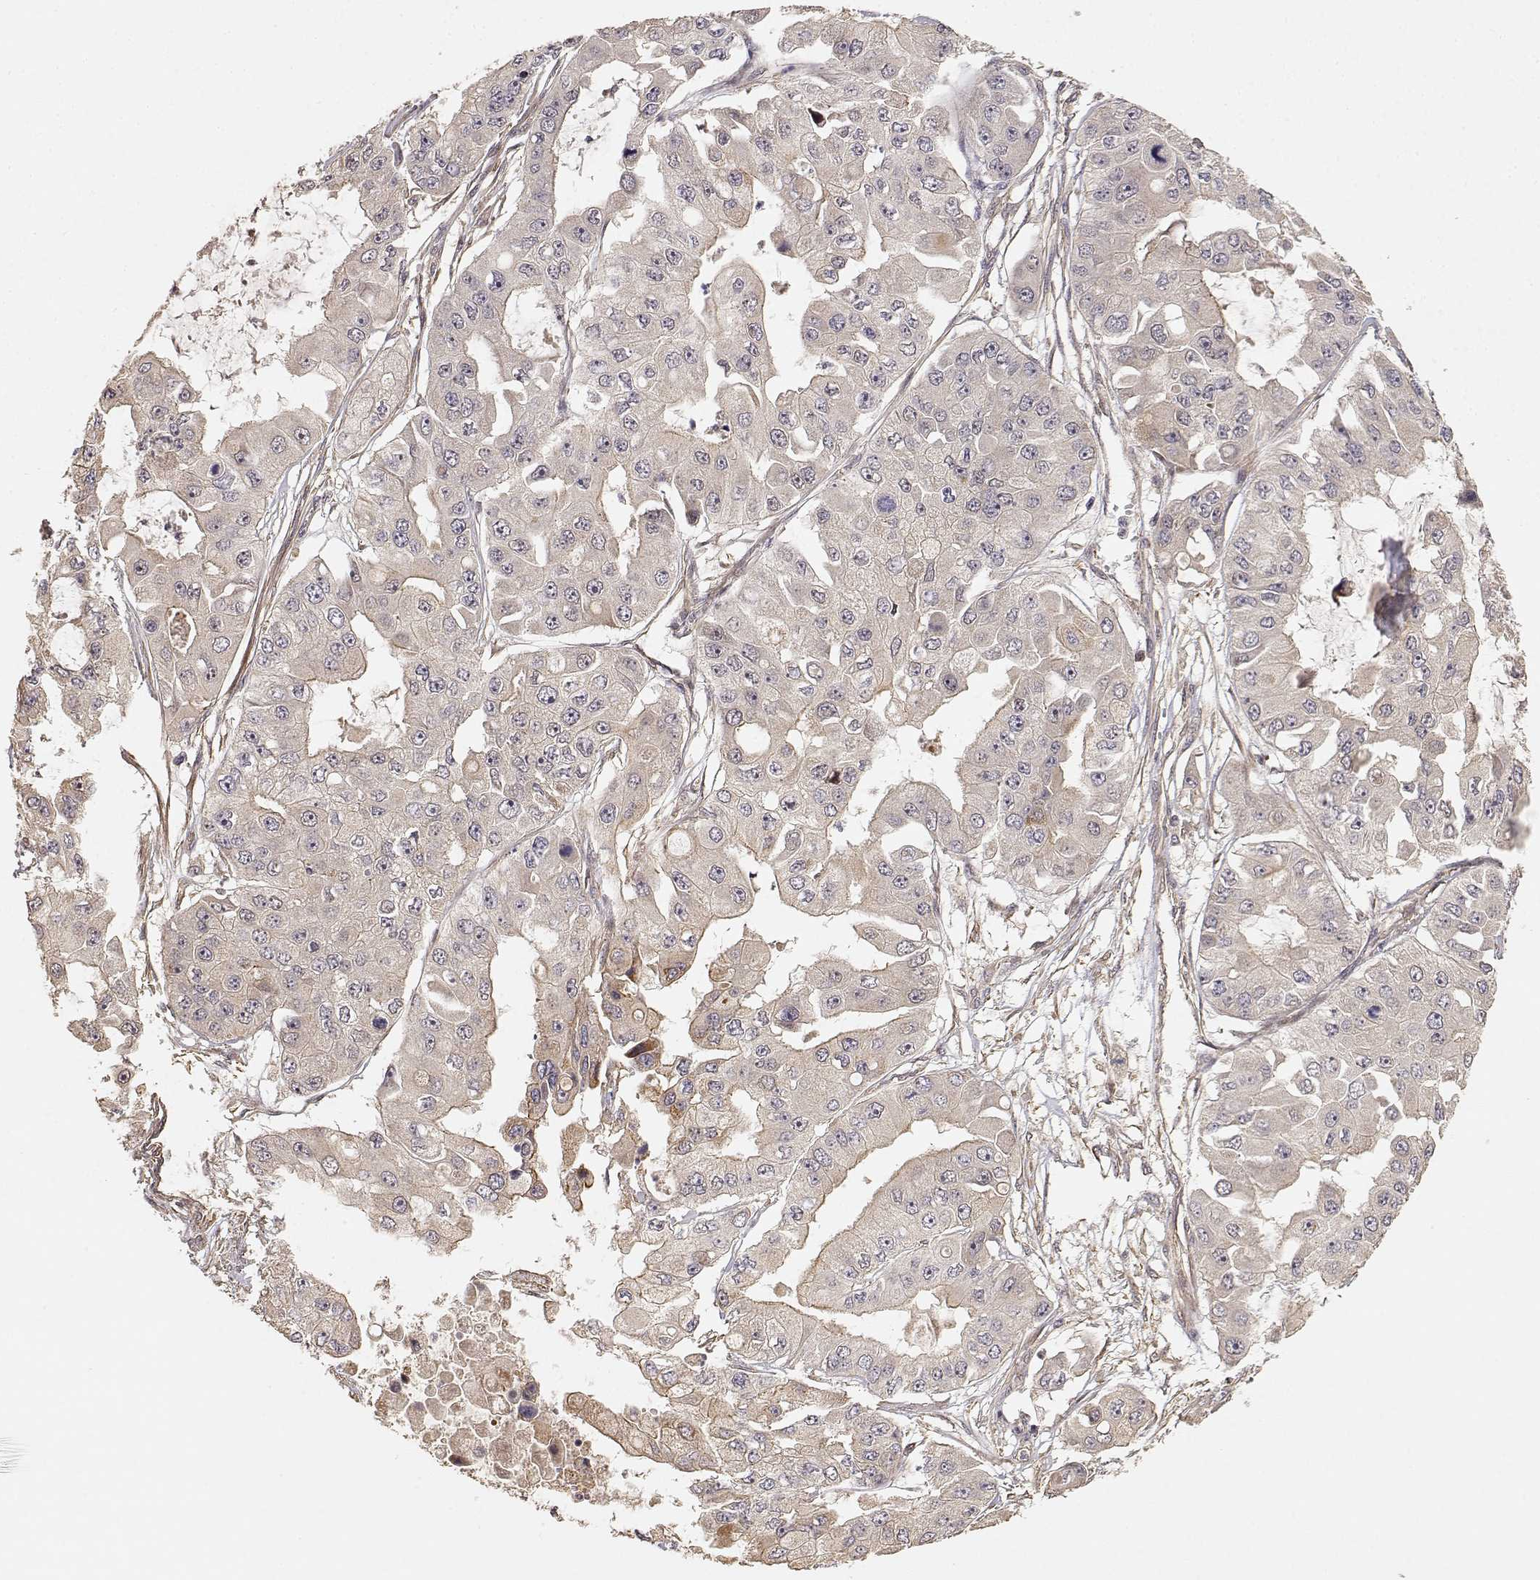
{"staining": {"intensity": "weak", "quantity": ">75%", "location": "cytoplasmic/membranous"}, "tissue": "ovarian cancer", "cell_type": "Tumor cells", "image_type": "cancer", "snomed": [{"axis": "morphology", "description": "Cystadenocarcinoma, serous, NOS"}, {"axis": "topography", "description": "Ovary"}], "caption": "There is low levels of weak cytoplasmic/membranous expression in tumor cells of ovarian serous cystadenocarcinoma, as demonstrated by immunohistochemical staining (brown color).", "gene": "PICK1", "patient": {"sex": "female", "age": 56}}